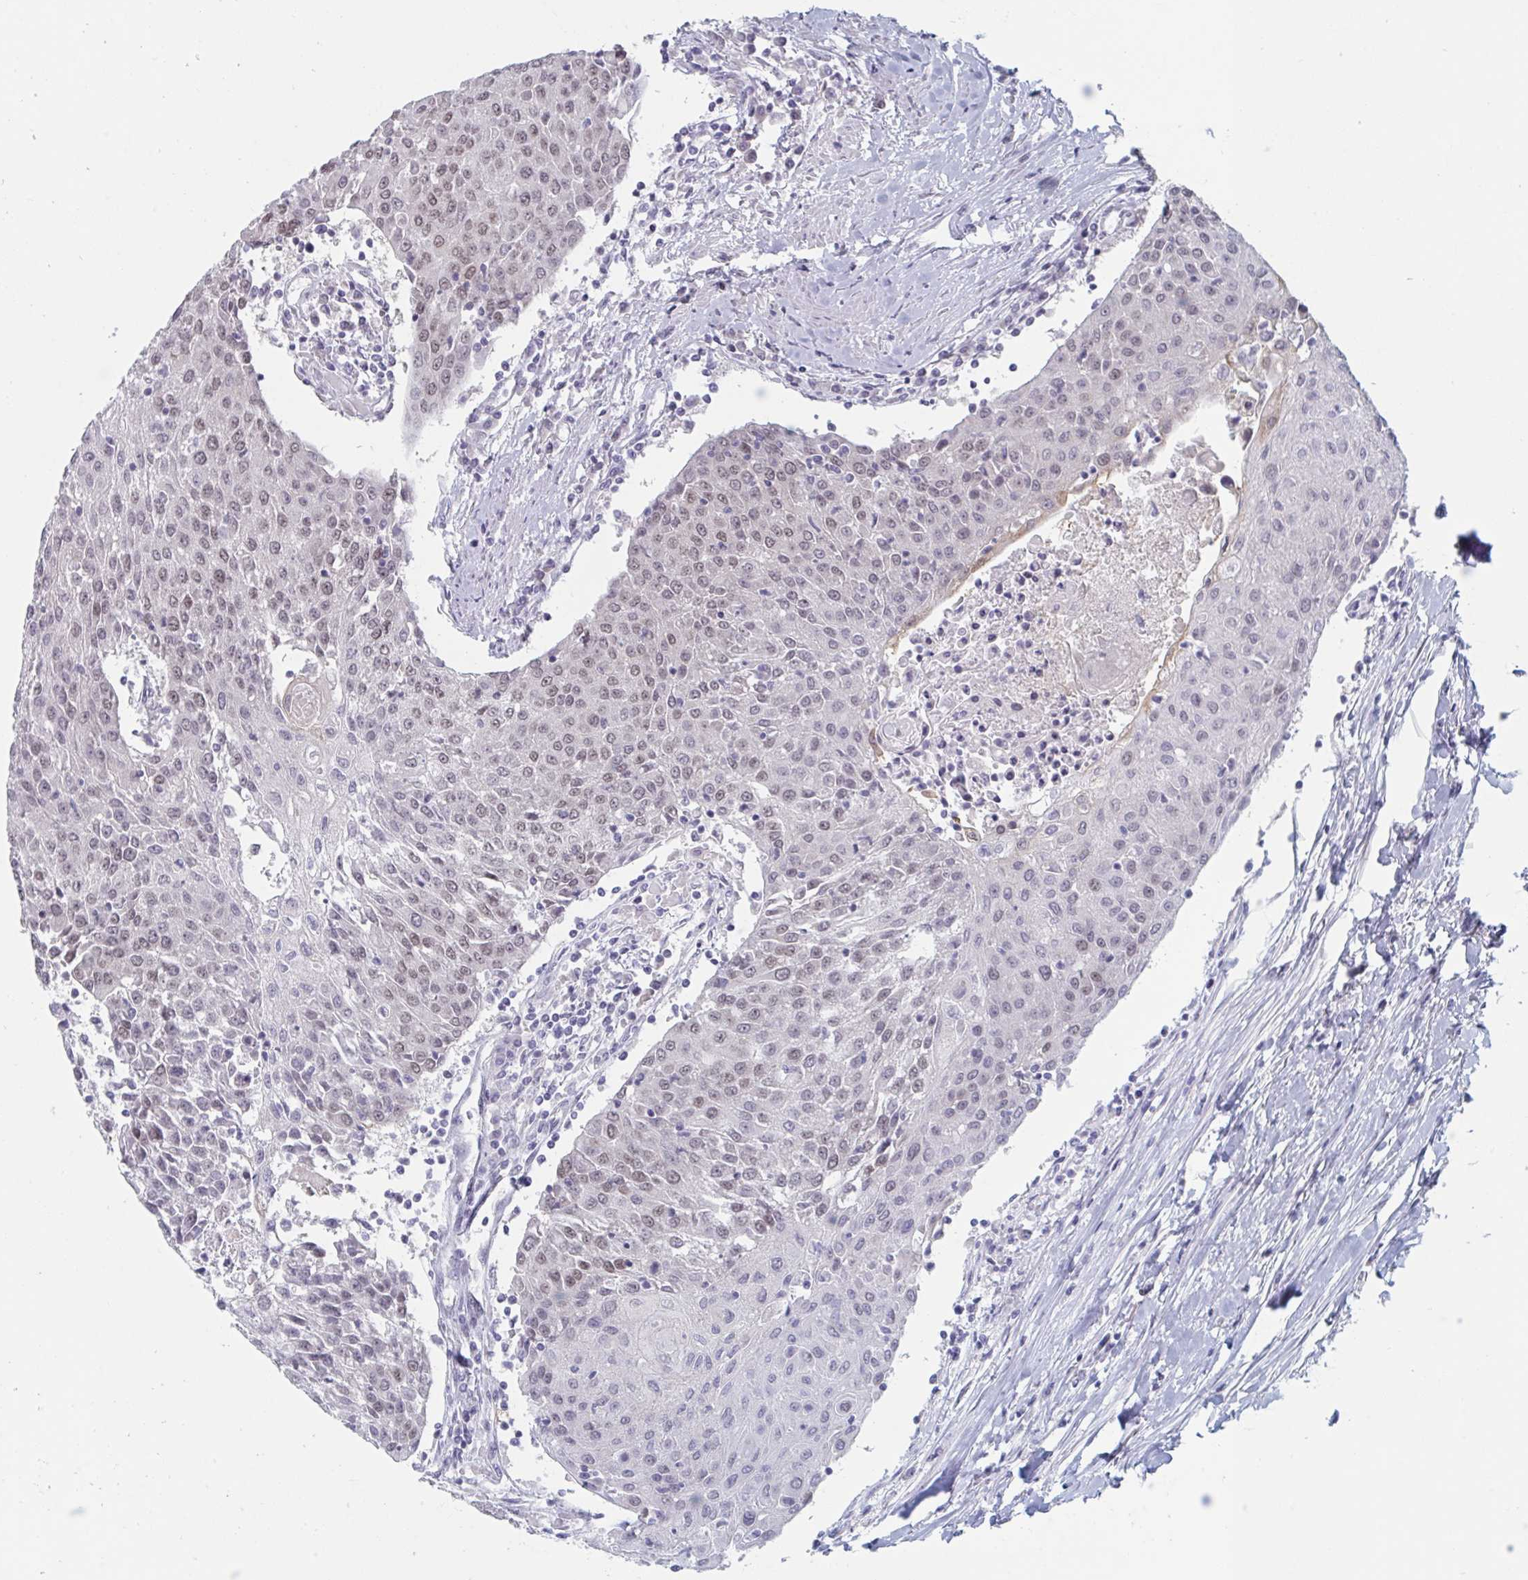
{"staining": {"intensity": "weak", "quantity": "25%-75%", "location": "nuclear"}, "tissue": "urothelial cancer", "cell_type": "Tumor cells", "image_type": "cancer", "snomed": [{"axis": "morphology", "description": "Urothelial carcinoma, High grade"}, {"axis": "topography", "description": "Urinary bladder"}], "caption": "Immunohistochemistry micrograph of neoplastic tissue: human urothelial carcinoma (high-grade) stained using IHC reveals low levels of weak protein expression localized specifically in the nuclear of tumor cells, appearing as a nuclear brown color.", "gene": "FOXA1", "patient": {"sex": "female", "age": 85}}